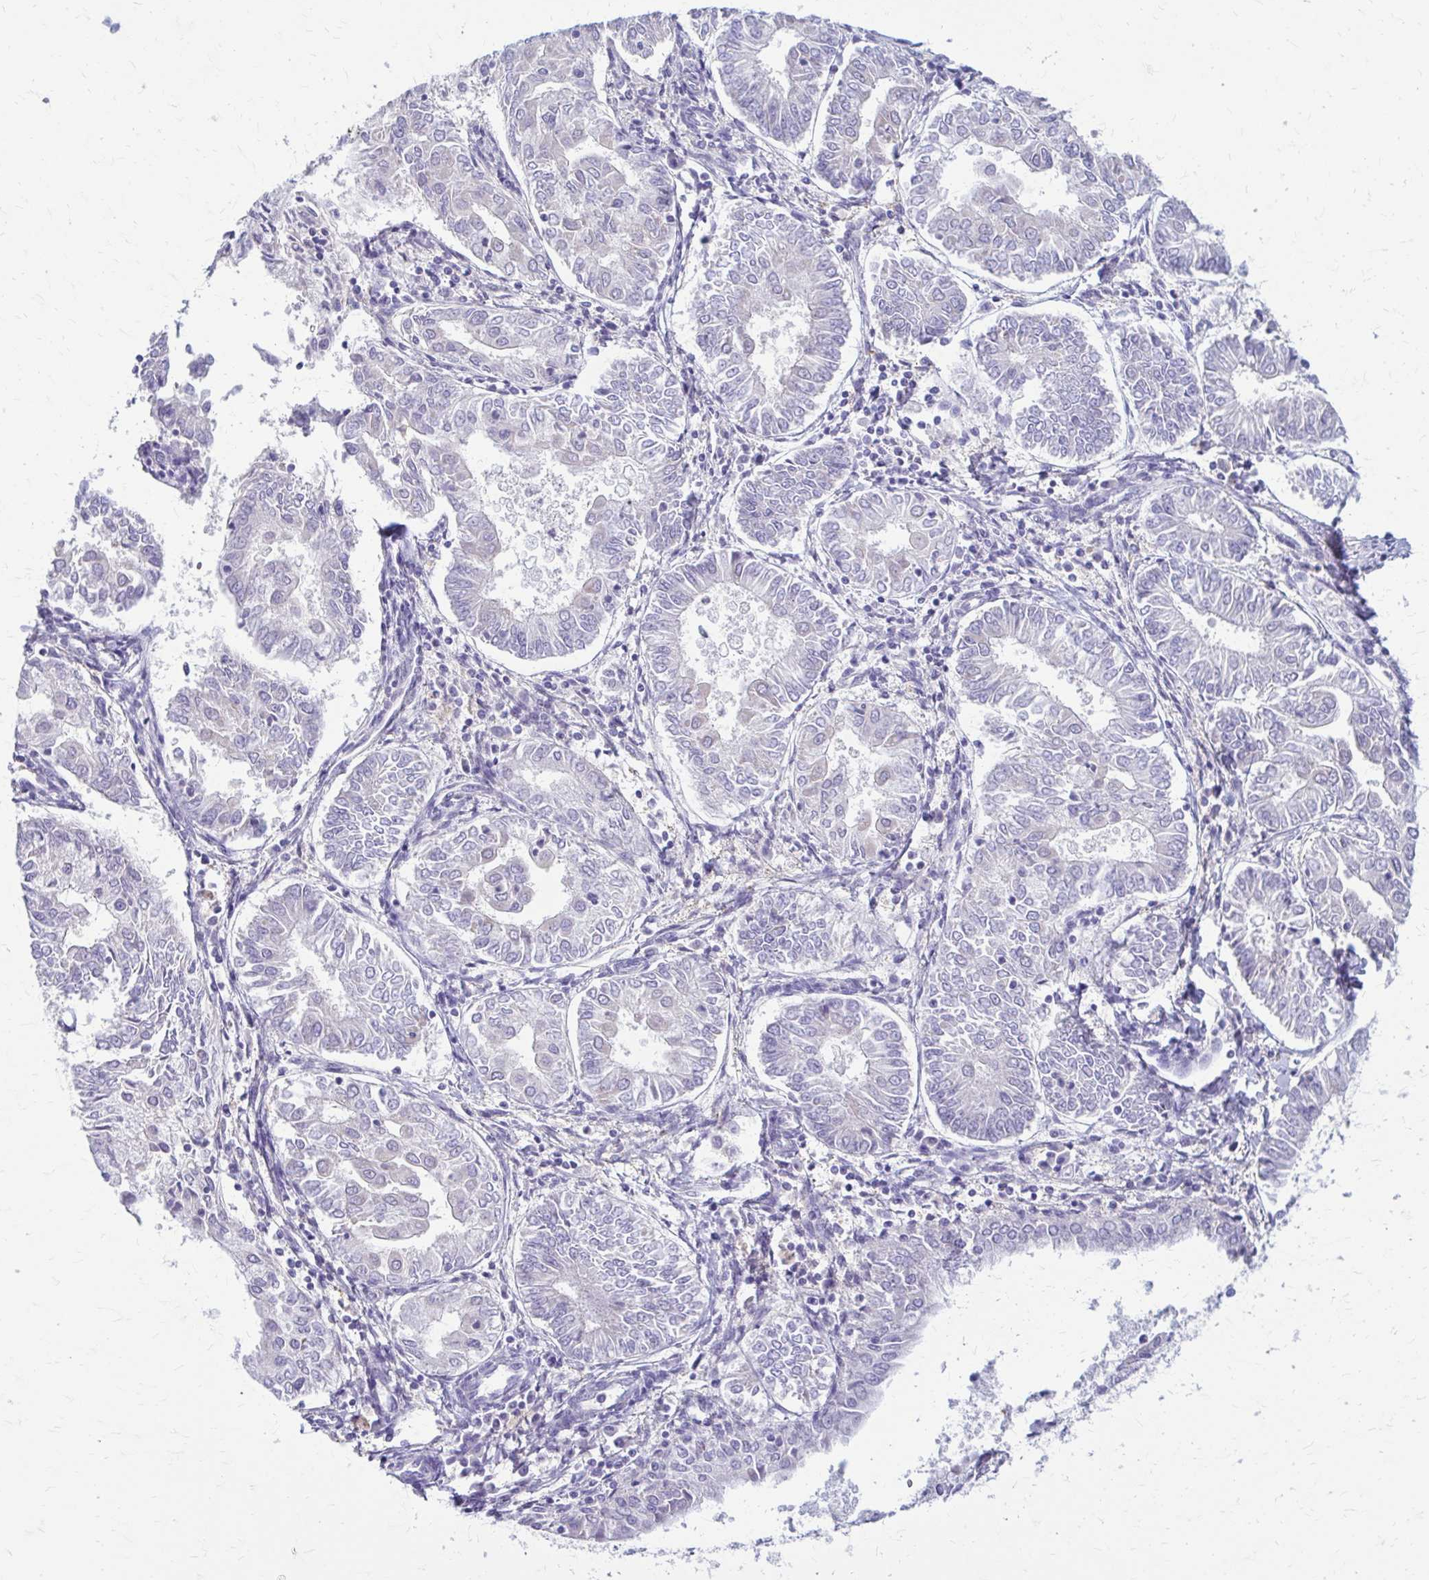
{"staining": {"intensity": "negative", "quantity": "none", "location": "none"}, "tissue": "endometrial cancer", "cell_type": "Tumor cells", "image_type": "cancer", "snomed": [{"axis": "morphology", "description": "Adenocarcinoma, NOS"}, {"axis": "topography", "description": "Endometrium"}], "caption": "An image of human endometrial adenocarcinoma is negative for staining in tumor cells. (Brightfield microscopy of DAB (3,3'-diaminobenzidine) immunohistochemistry at high magnification).", "gene": "SAMD13", "patient": {"sex": "female", "age": 68}}